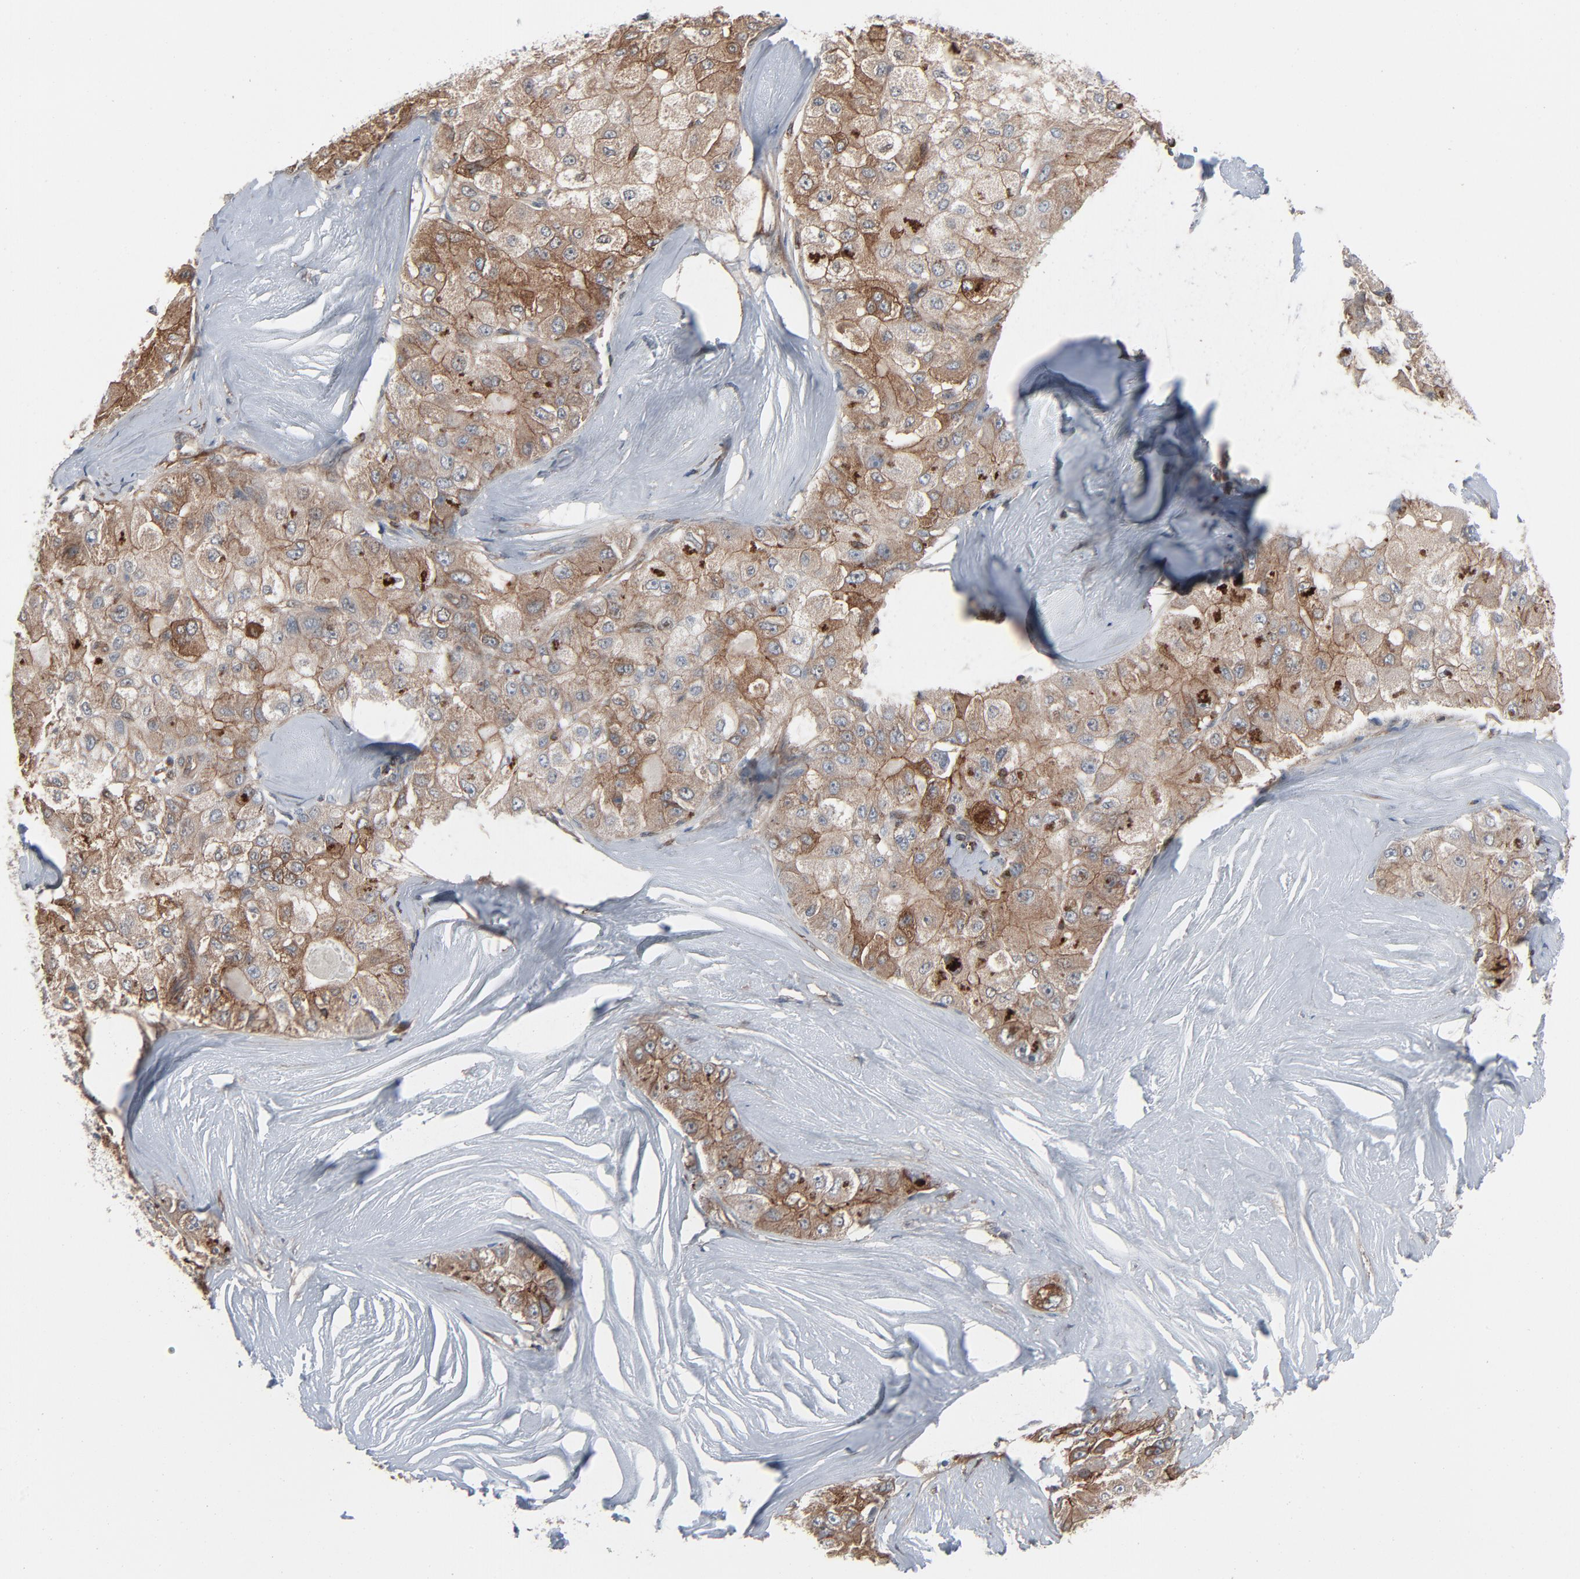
{"staining": {"intensity": "moderate", "quantity": "25%-75%", "location": "cytoplasmic/membranous"}, "tissue": "liver cancer", "cell_type": "Tumor cells", "image_type": "cancer", "snomed": [{"axis": "morphology", "description": "Carcinoma, Hepatocellular, NOS"}, {"axis": "topography", "description": "Liver"}], "caption": "Brown immunohistochemical staining in liver cancer (hepatocellular carcinoma) shows moderate cytoplasmic/membranous staining in approximately 25%-75% of tumor cells. Immunohistochemistry stains the protein of interest in brown and the nuclei are stained blue.", "gene": "OPTN", "patient": {"sex": "male", "age": 80}}